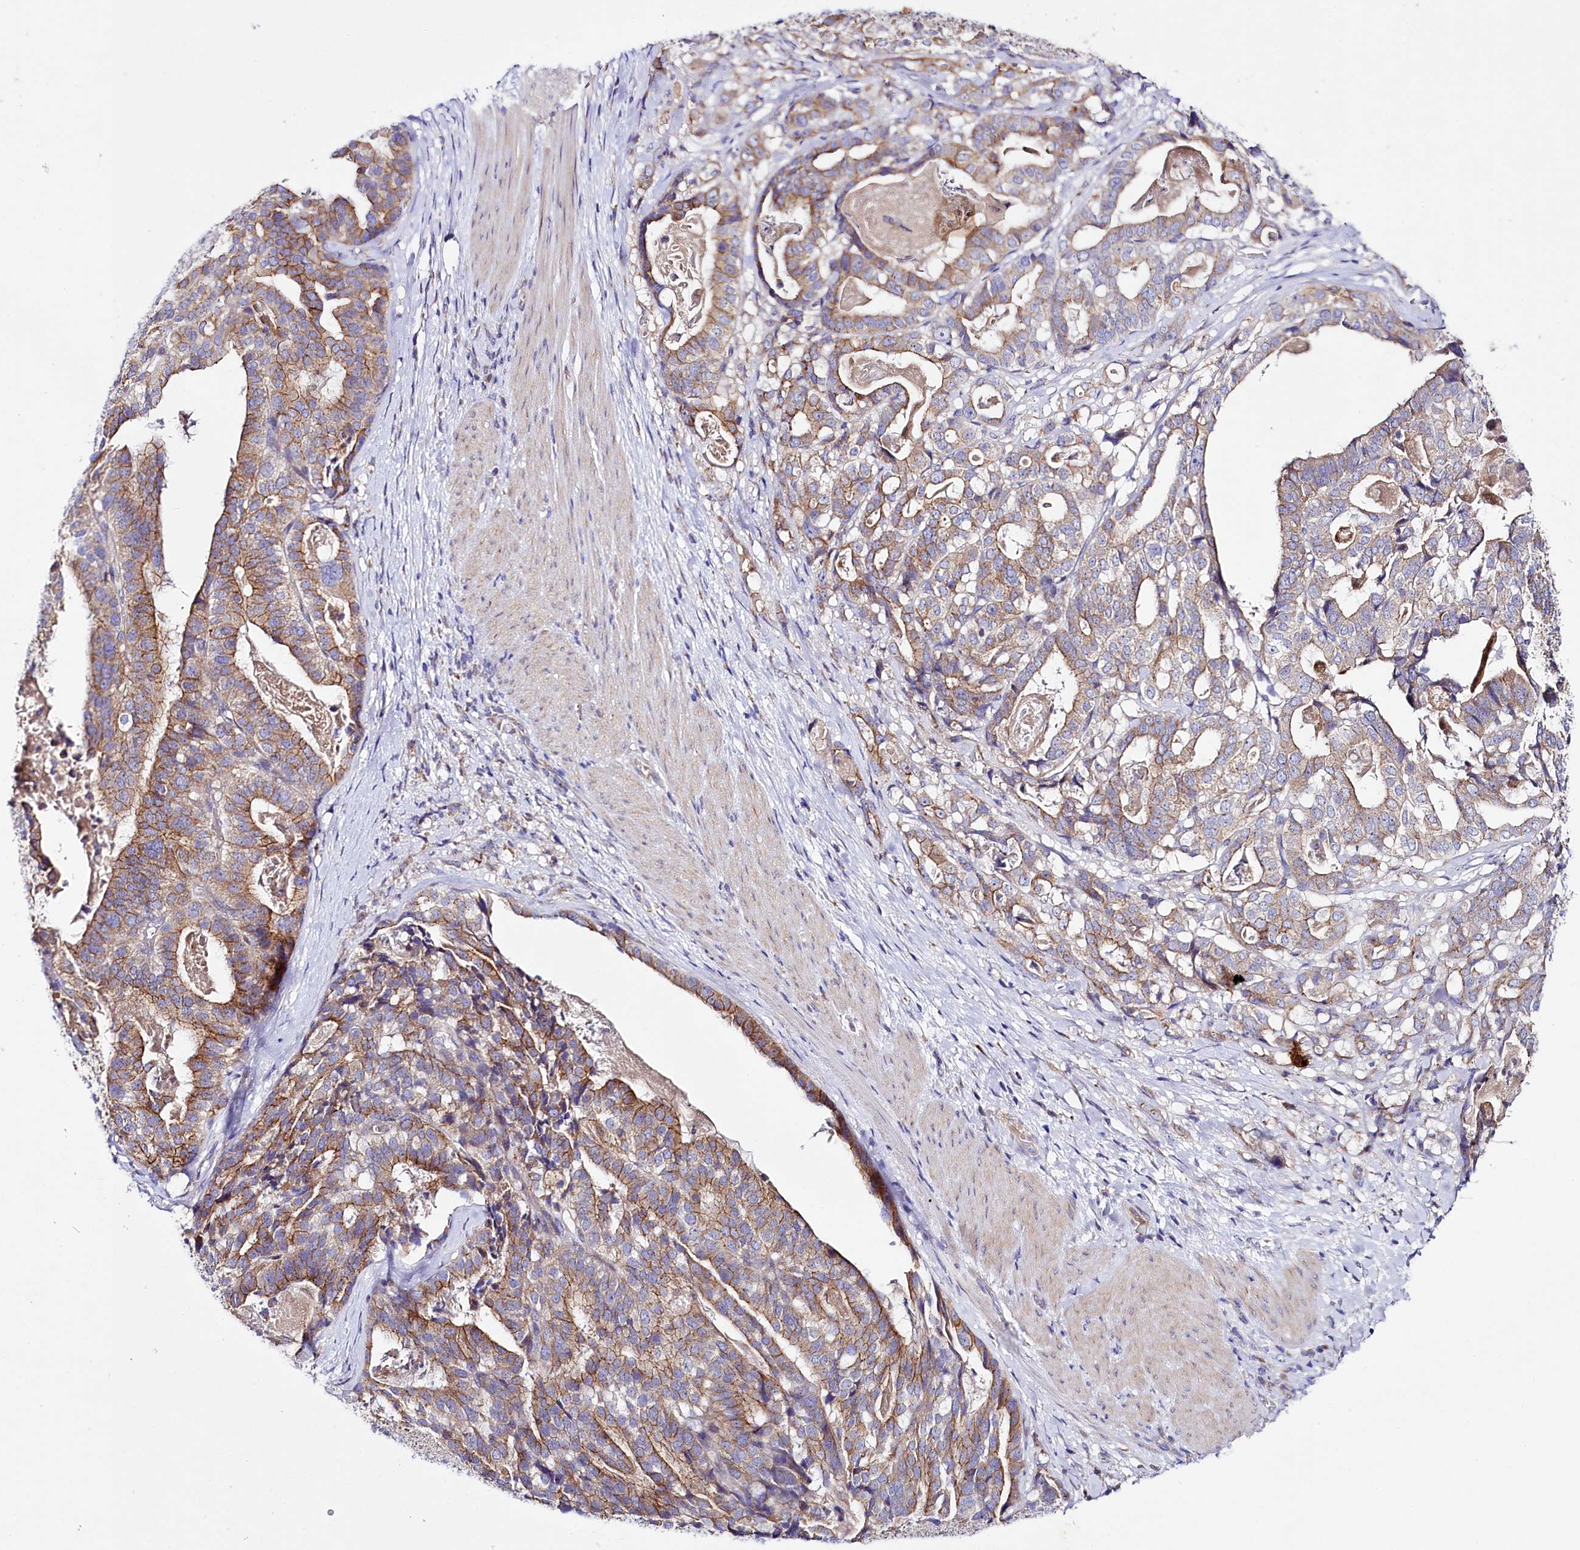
{"staining": {"intensity": "moderate", "quantity": ">75%", "location": "cytoplasmic/membranous"}, "tissue": "stomach cancer", "cell_type": "Tumor cells", "image_type": "cancer", "snomed": [{"axis": "morphology", "description": "Adenocarcinoma, NOS"}, {"axis": "topography", "description": "Stomach"}], "caption": "IHC image of neoplastic tissue: human adenocarcinoma (stomach) stained using IHC reveals medium levels of moderate protein expression localized specifically in the cytoplasmic/membranous of tumor cells, appearing as a cytoplasmic/membranous brown color.", "gene": "SACM1L", "patient": {"sex": "male", "age": 48}}